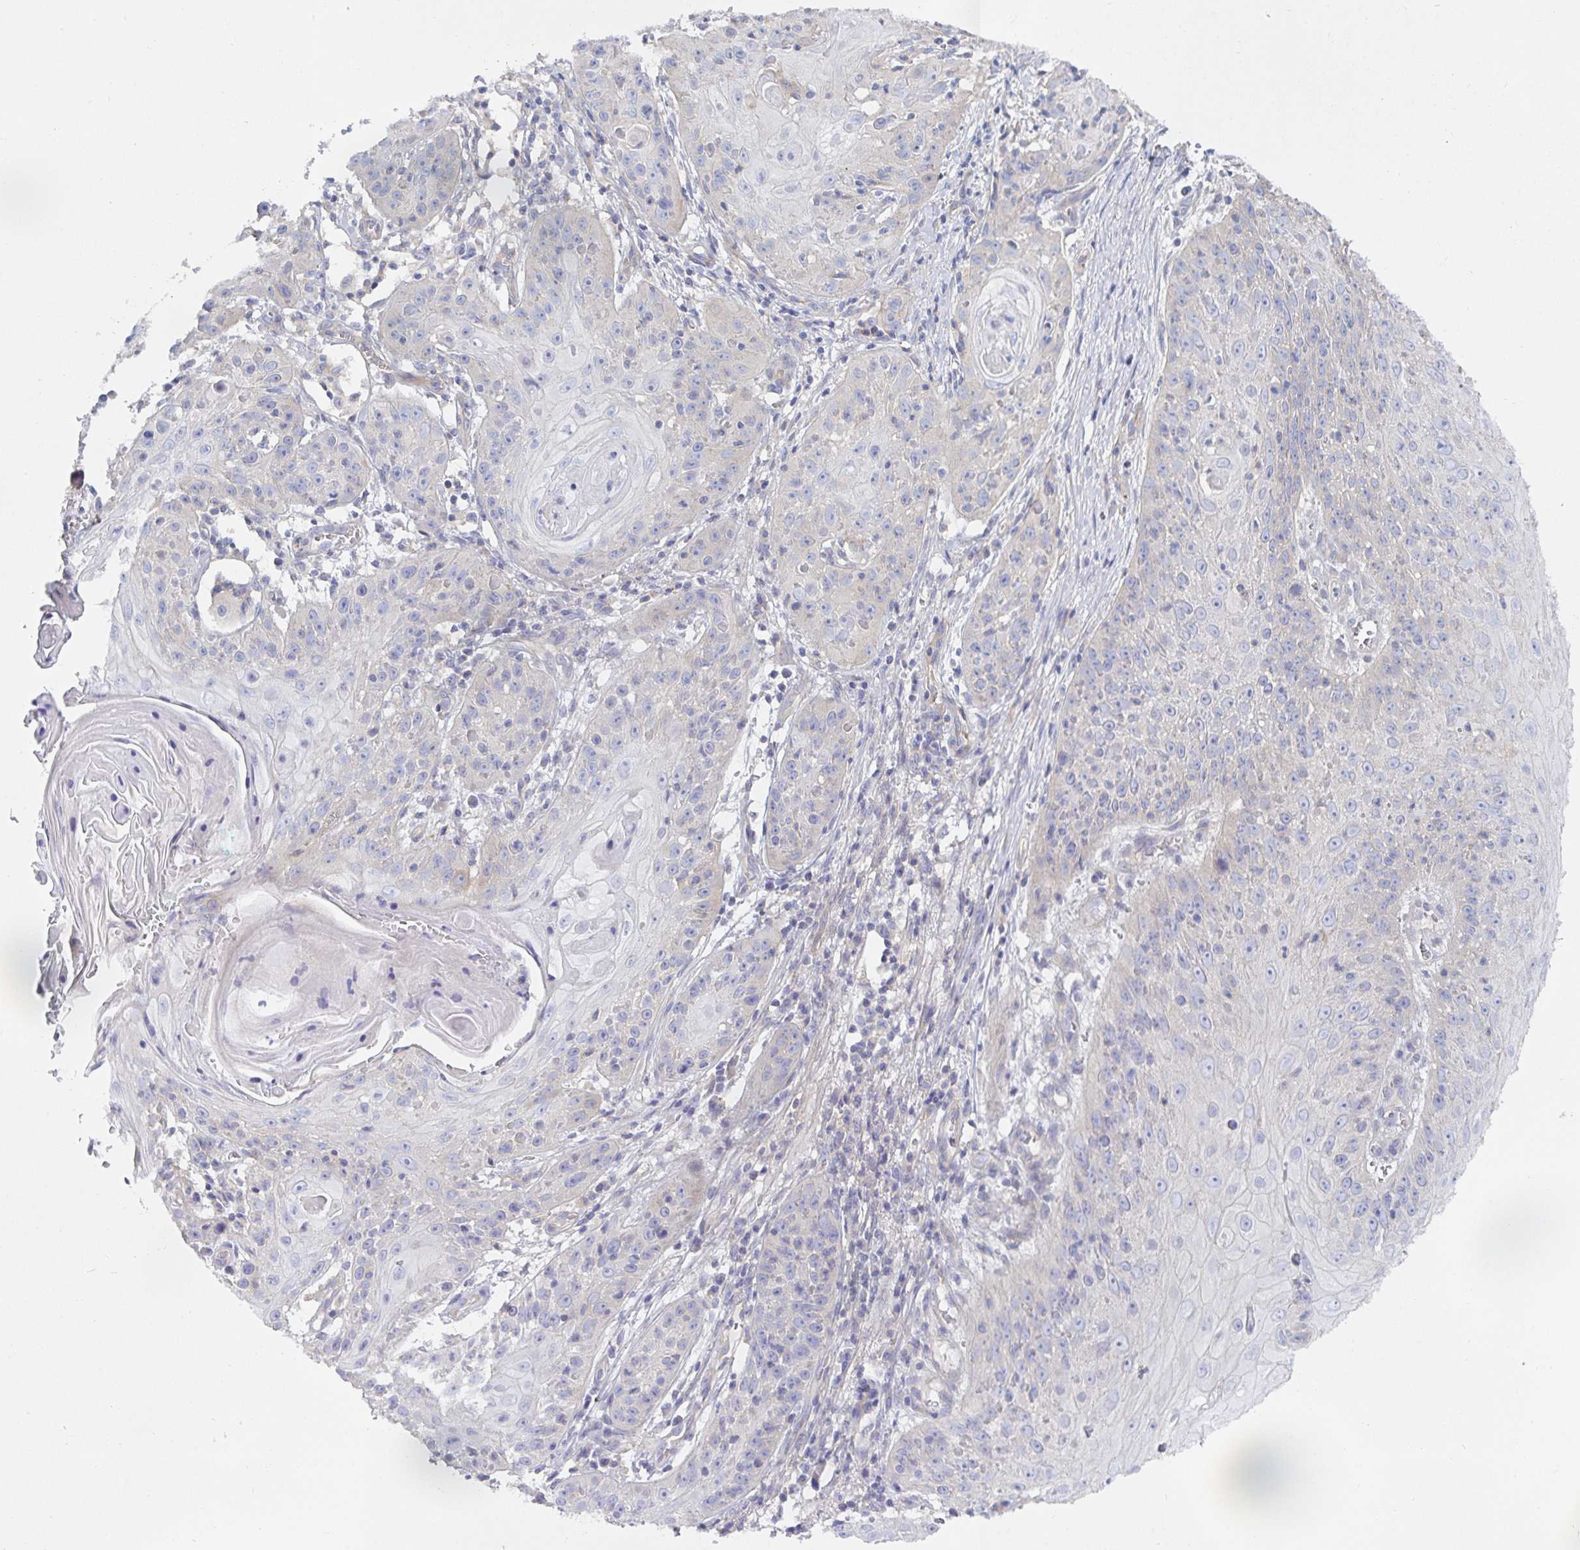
{"staining": {"intensity": "negative", "quantity": "none", "location": "none"}, "tissue": "skin cancer", "cell_type": "Tumor cells", "image_type": "cancer", "snomed": [{"axis": "morphology", "description": "Squamous cell carcinoma, NOS"}, {"axis": "topography", "description": "Skin"}, {"axis": "topography", "description": "Vulva"}], "caption": "This is a image of immunohistochemistry staining of skin cancer, which shows no expression in tumor cells.", "gene": "METTL22", "patient": {"sex": "female", "age": 76}}